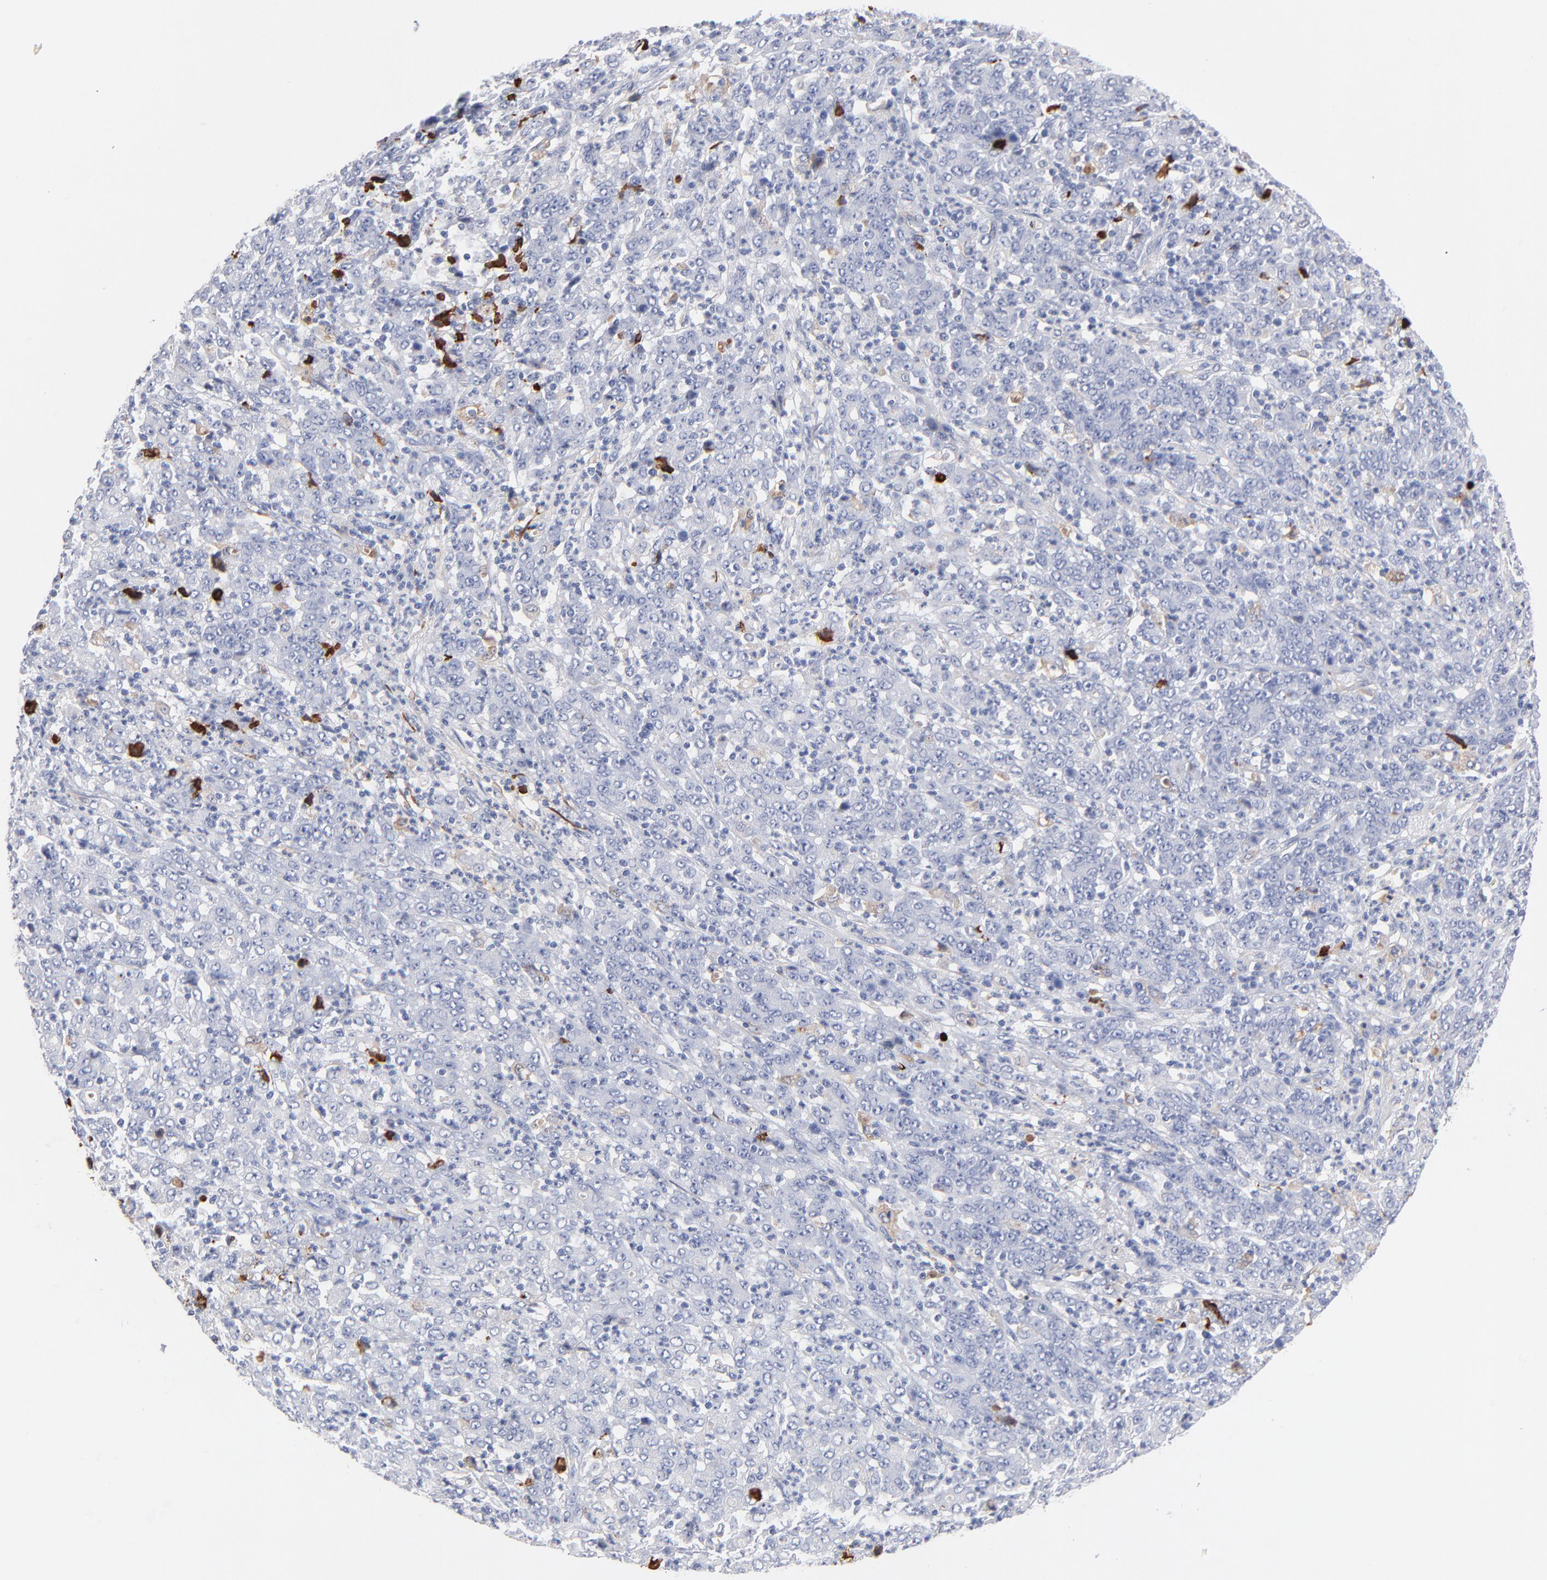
{"staining": {"intensity": "negative", "quantity": "none", "location": "none"}, "tissue": "stomach cancer", "cell_type": "Tumor cells", "image_type": "cancer", "snomed": [{"axis": "morphology", "description": "Adenocarcinoma, NOS"}, {"axis": "topography", "description": "Stomach, lower"}], "caption": "DAB (3,3'-diaminobenzidine) immunohistochemical staining of stomach cancer (adenocarcinoma) shows no significant expression in tumor cells. Brightfield microscopy of immunohistochemistry (IHC) stained with DAB (brown) and hematoxylin (blue), captured at high magnification.", "gene": "APOH", "patient": {"sex": "female", "age": 71}}